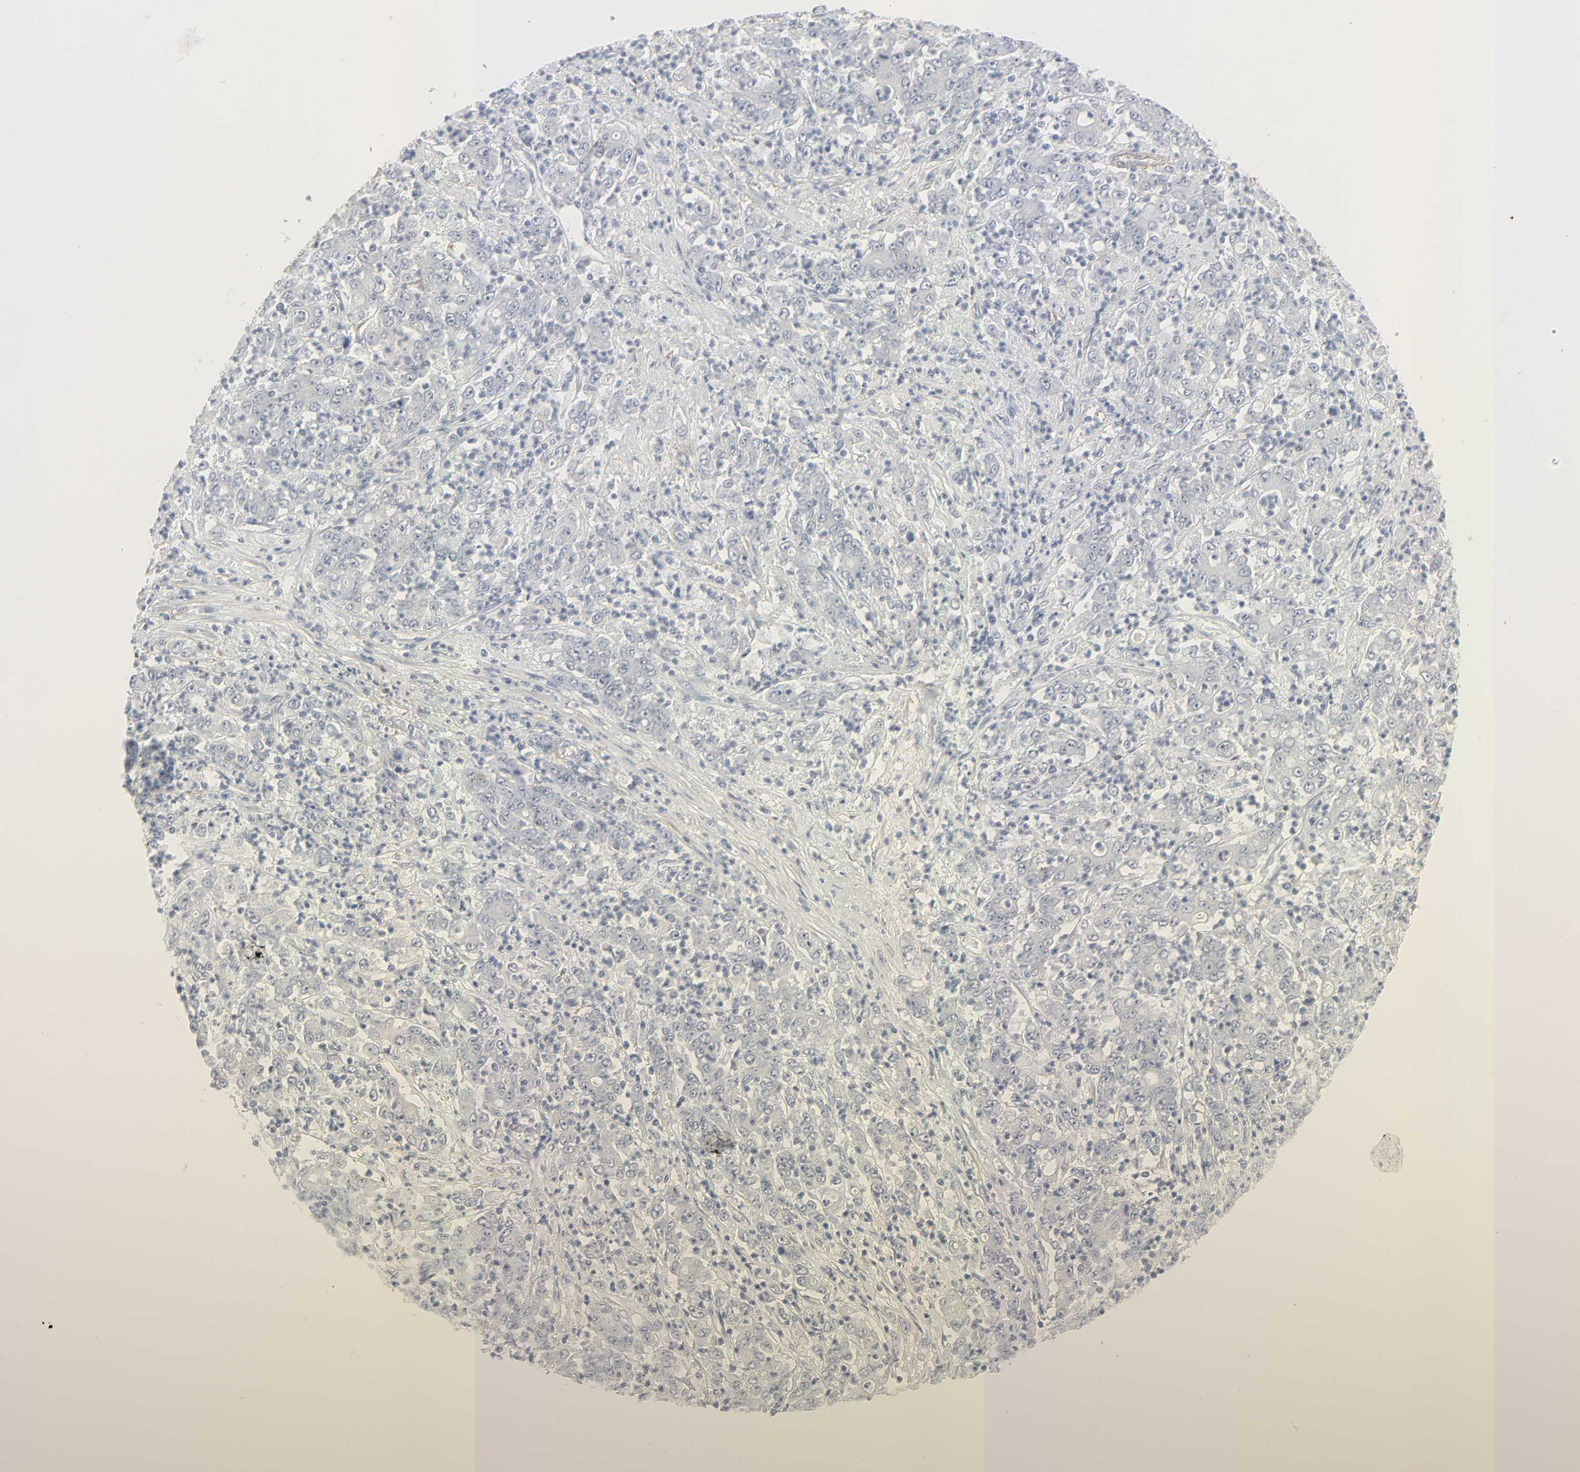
{"staining": {"intensity": "negative", "quantity": "none", "location": "none"}, "tissue": "stomach cancer", "cell_type": "Tumor cells", "image_type": "cancer", "snomed": [{"axis": "morphology", "description": "Adenocarcinoma, NOS"}, {"axis": "topography", "description": "Stomach, lower"}], "caption": "Tumor cells show no significant protein staining in adenocarcinoma (stomach). (Immunohistochemistry, brightfield microscopy, high magnification).", "gene": "ZBTB16", "patient": {"sex": "female", "age": 71}}